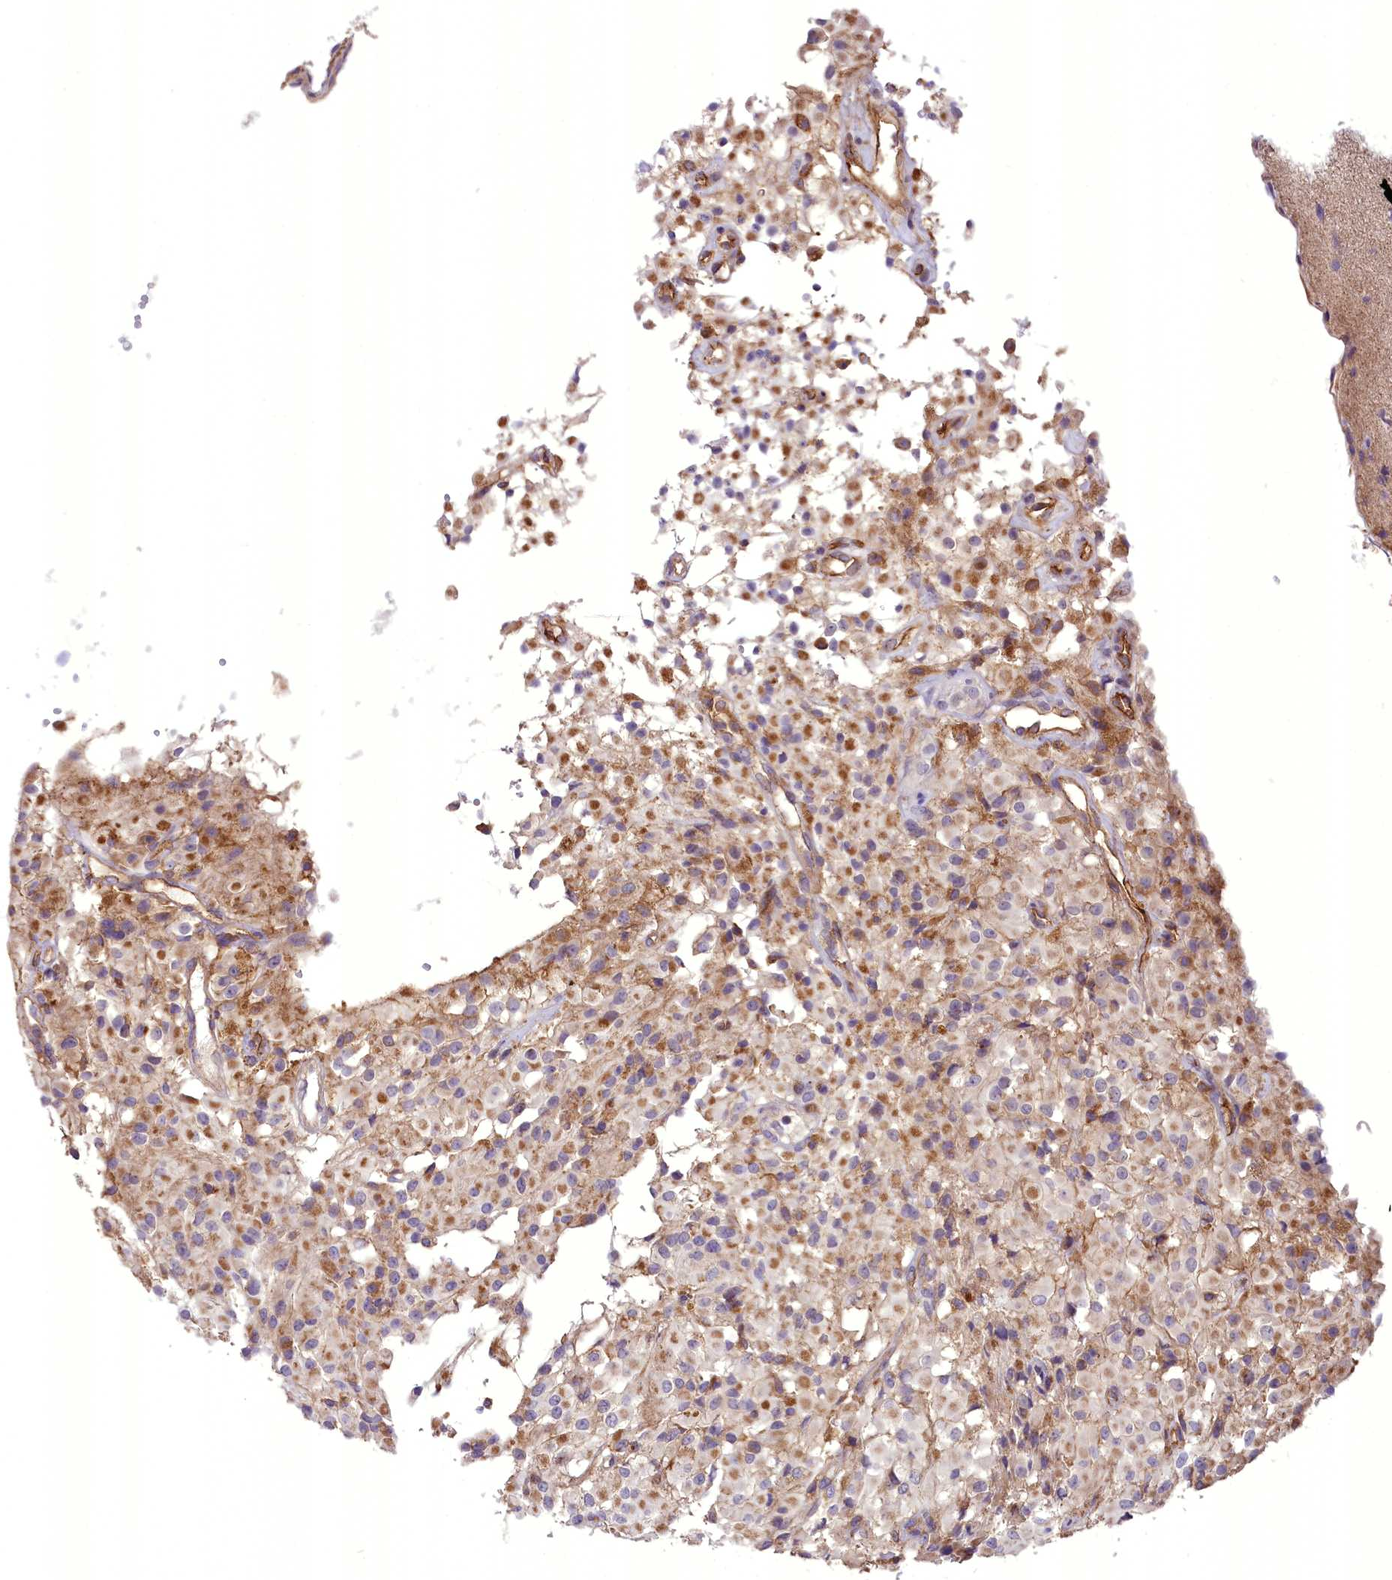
{"staining": {"intensity": "negative", "quantity": "none", "location": "none"}, "tissue": "glioma", "cell_type": "Tumor cells", "image_type": "cancer", "snomed": [{"axis": "morphology", "description": "Glioma, malignant, High grade"}, {"axis": "topography", "description": "Brain"}], "caption": "Human malignant glioma (high-grade) stained for a protein using IHC displays no staining in tumor cells.", "gene": "DNAJB9", "patient": {"sex": "female", "age": 59}}